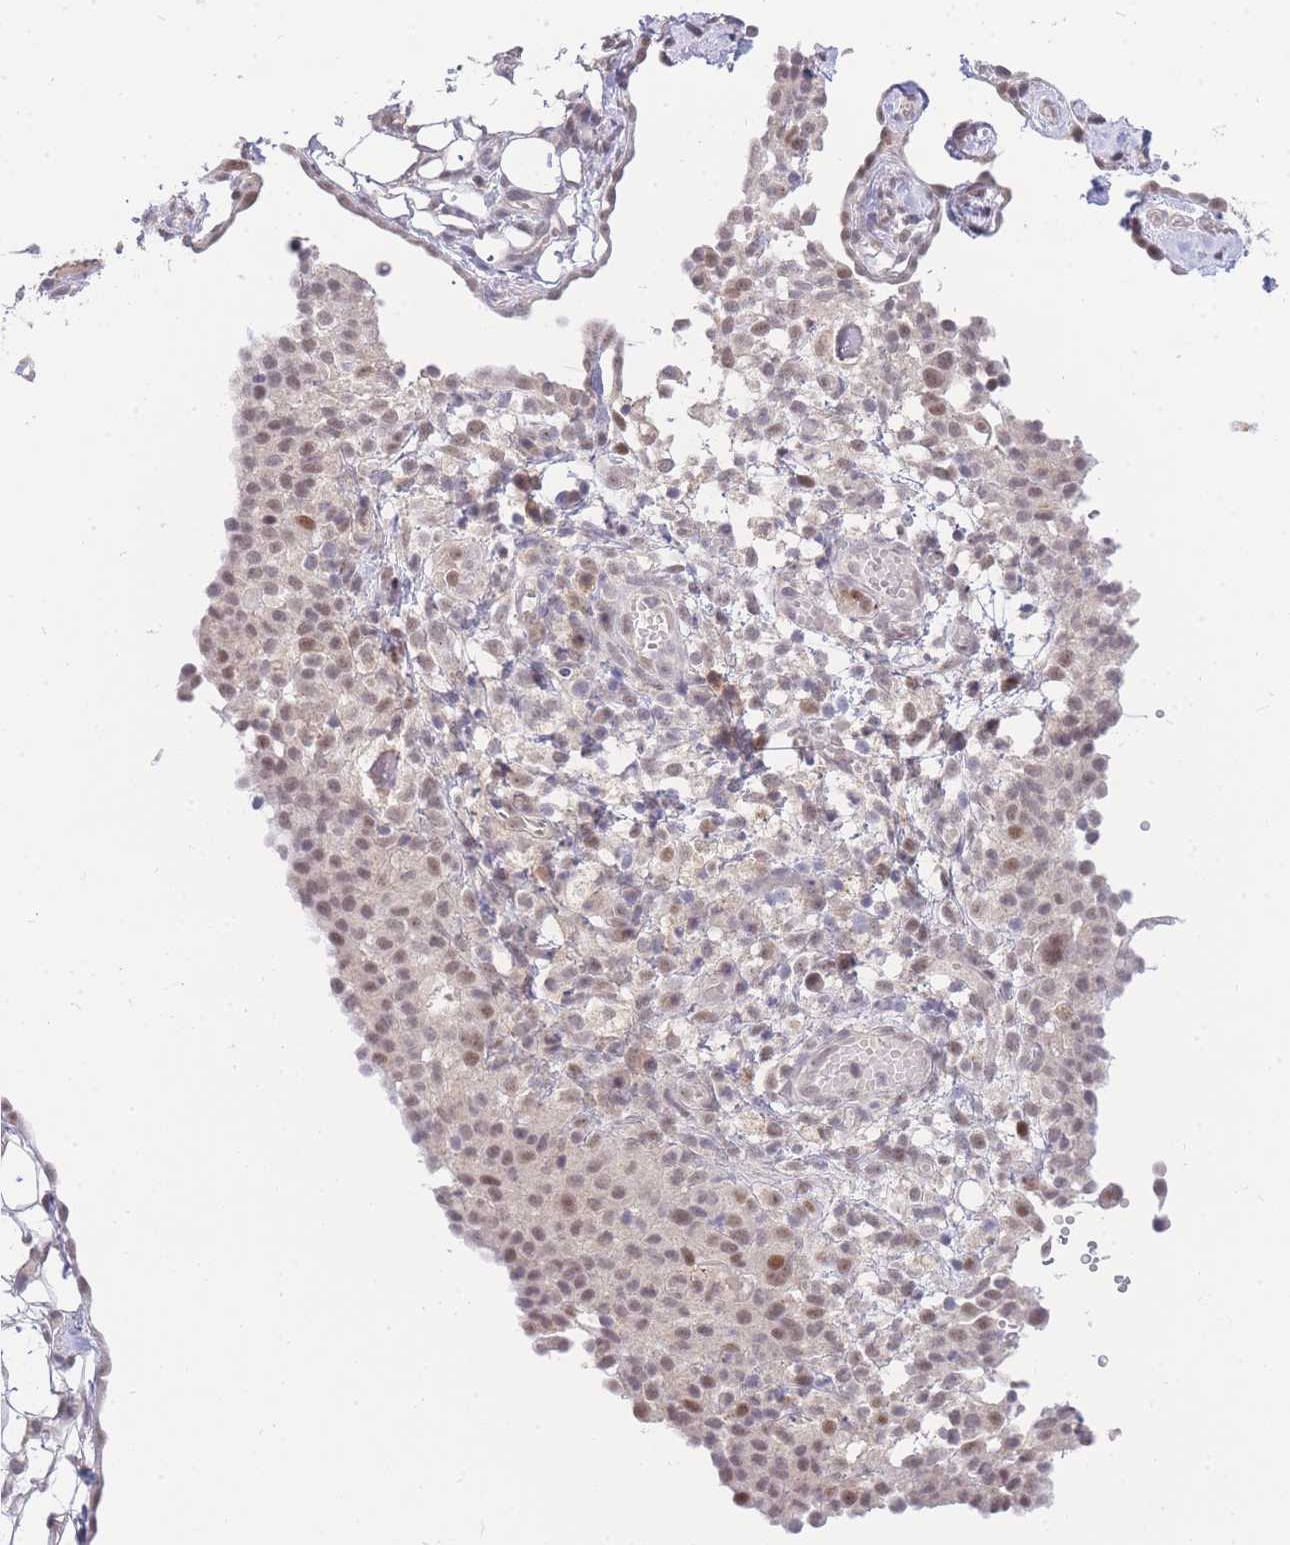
{"staining": {"intensity": "weak", "quantity": "25%-75%", "location": "nuclear"}, "tissue": "ovarian cancer", "cell_type": "Tumor cells", "image_type": "cancer", "snomed": [{"axis": "morphology", "description": "Carcinoma, endometroid"}, {"axis": "topography", "description": "Ovary"}], "caption": "About 25%-75% of tumor cells in human endometroid carcinoma (ovarian) display weak nuclear protein positivity as visualized by brown immunohistochemical staining.", "gene": "PUS10", "patient": {"sex": "female", "age": 42}}